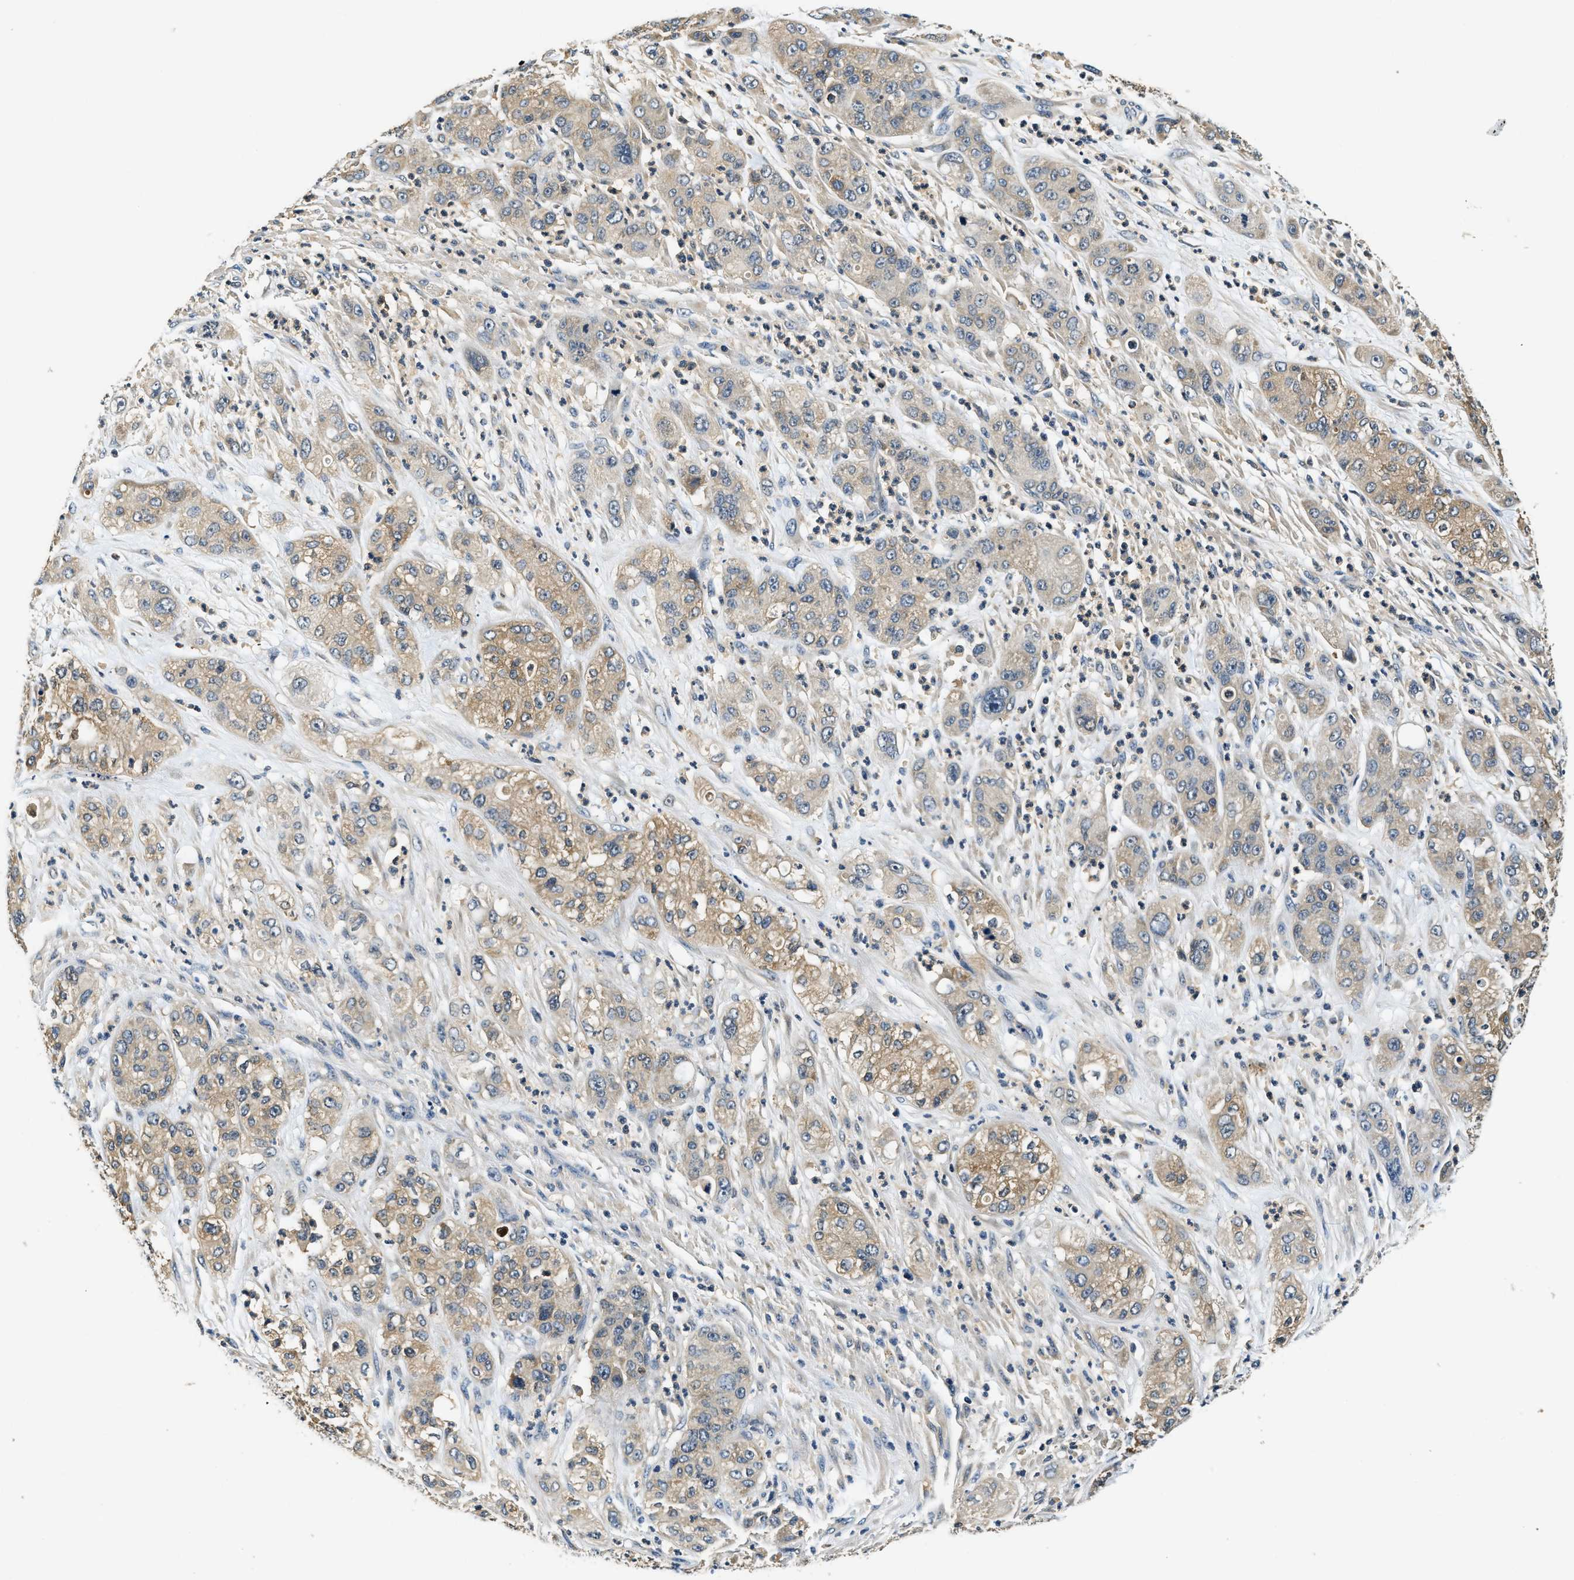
{"staining": {"intensity": "moderate", "quantity": ">75%", "location": "cytoplasmic/membranous"}, "tissue": "pancreatic cancer", "cell_type": "Tumor cells", "image_type": "cancer", "snomed": [{"axis": "morphology", "description": "Adenocarcinoma, NOS"}, {"axis": "topography", "description": "Pancreas"}], "caption": "The immunohistochemical stain labels moderate cytoplasmic/membranous expression in tumor cells of pancreatic cancer tissue.", "gene": "RESF1", "patient": {"sex": "female", "age": 78}}